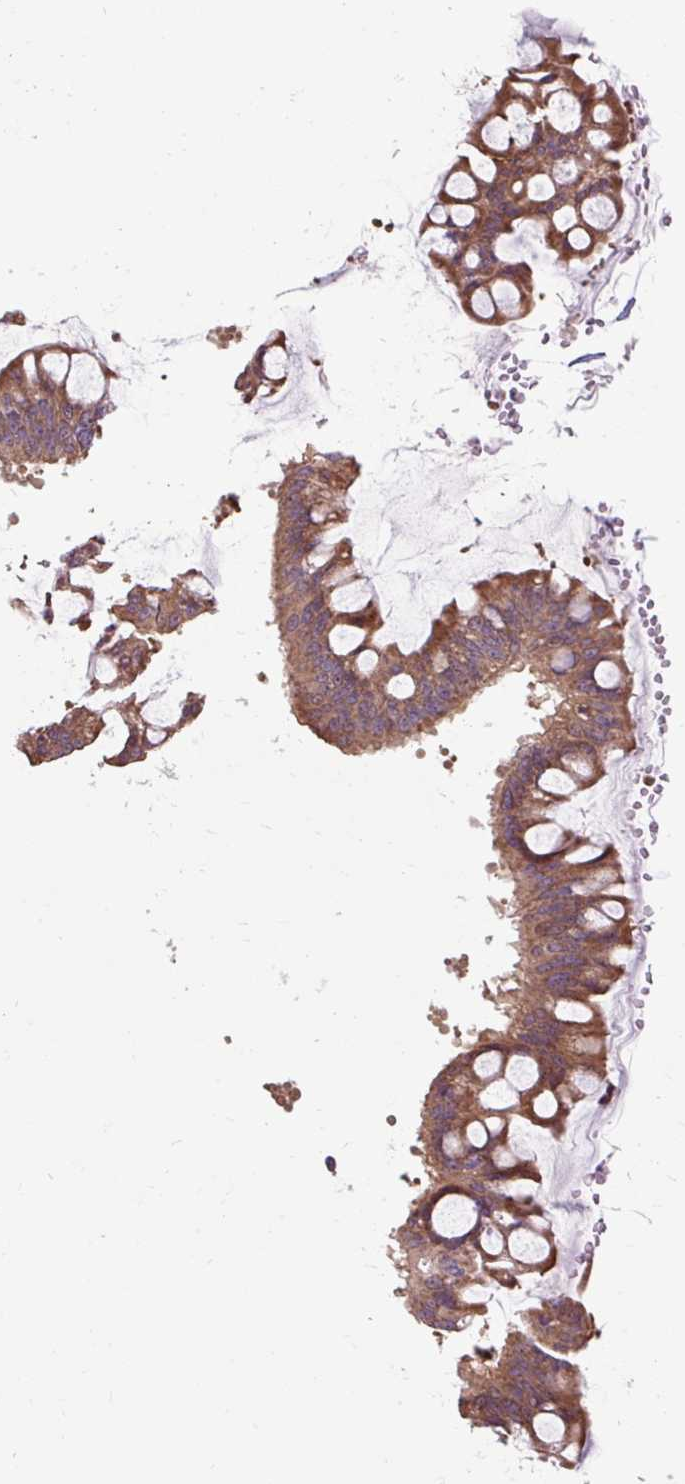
{"staining": {"intensity": "moderate", "quantity": ">75%", "location": "cytoplasmic/membranous"}, "tissue": "ovarian cancer", "cell_type": "Tumor cells", "image_type": "cancer", "snomed": [{"axis": "morphology", "description": "Cystadenocarcinoma, mucinous, NOS"}, {"axis": "topography", "description": "Ovary"}], "caption": "A histopathology image of human ovarian mucinous cystadenocarcinoma stained for a protein exhibits moderate cytoplasmic/membranous brown staining in tumor cells.", "gene": "FLRT1", "patient": {"sex": "female", "age": 73}}